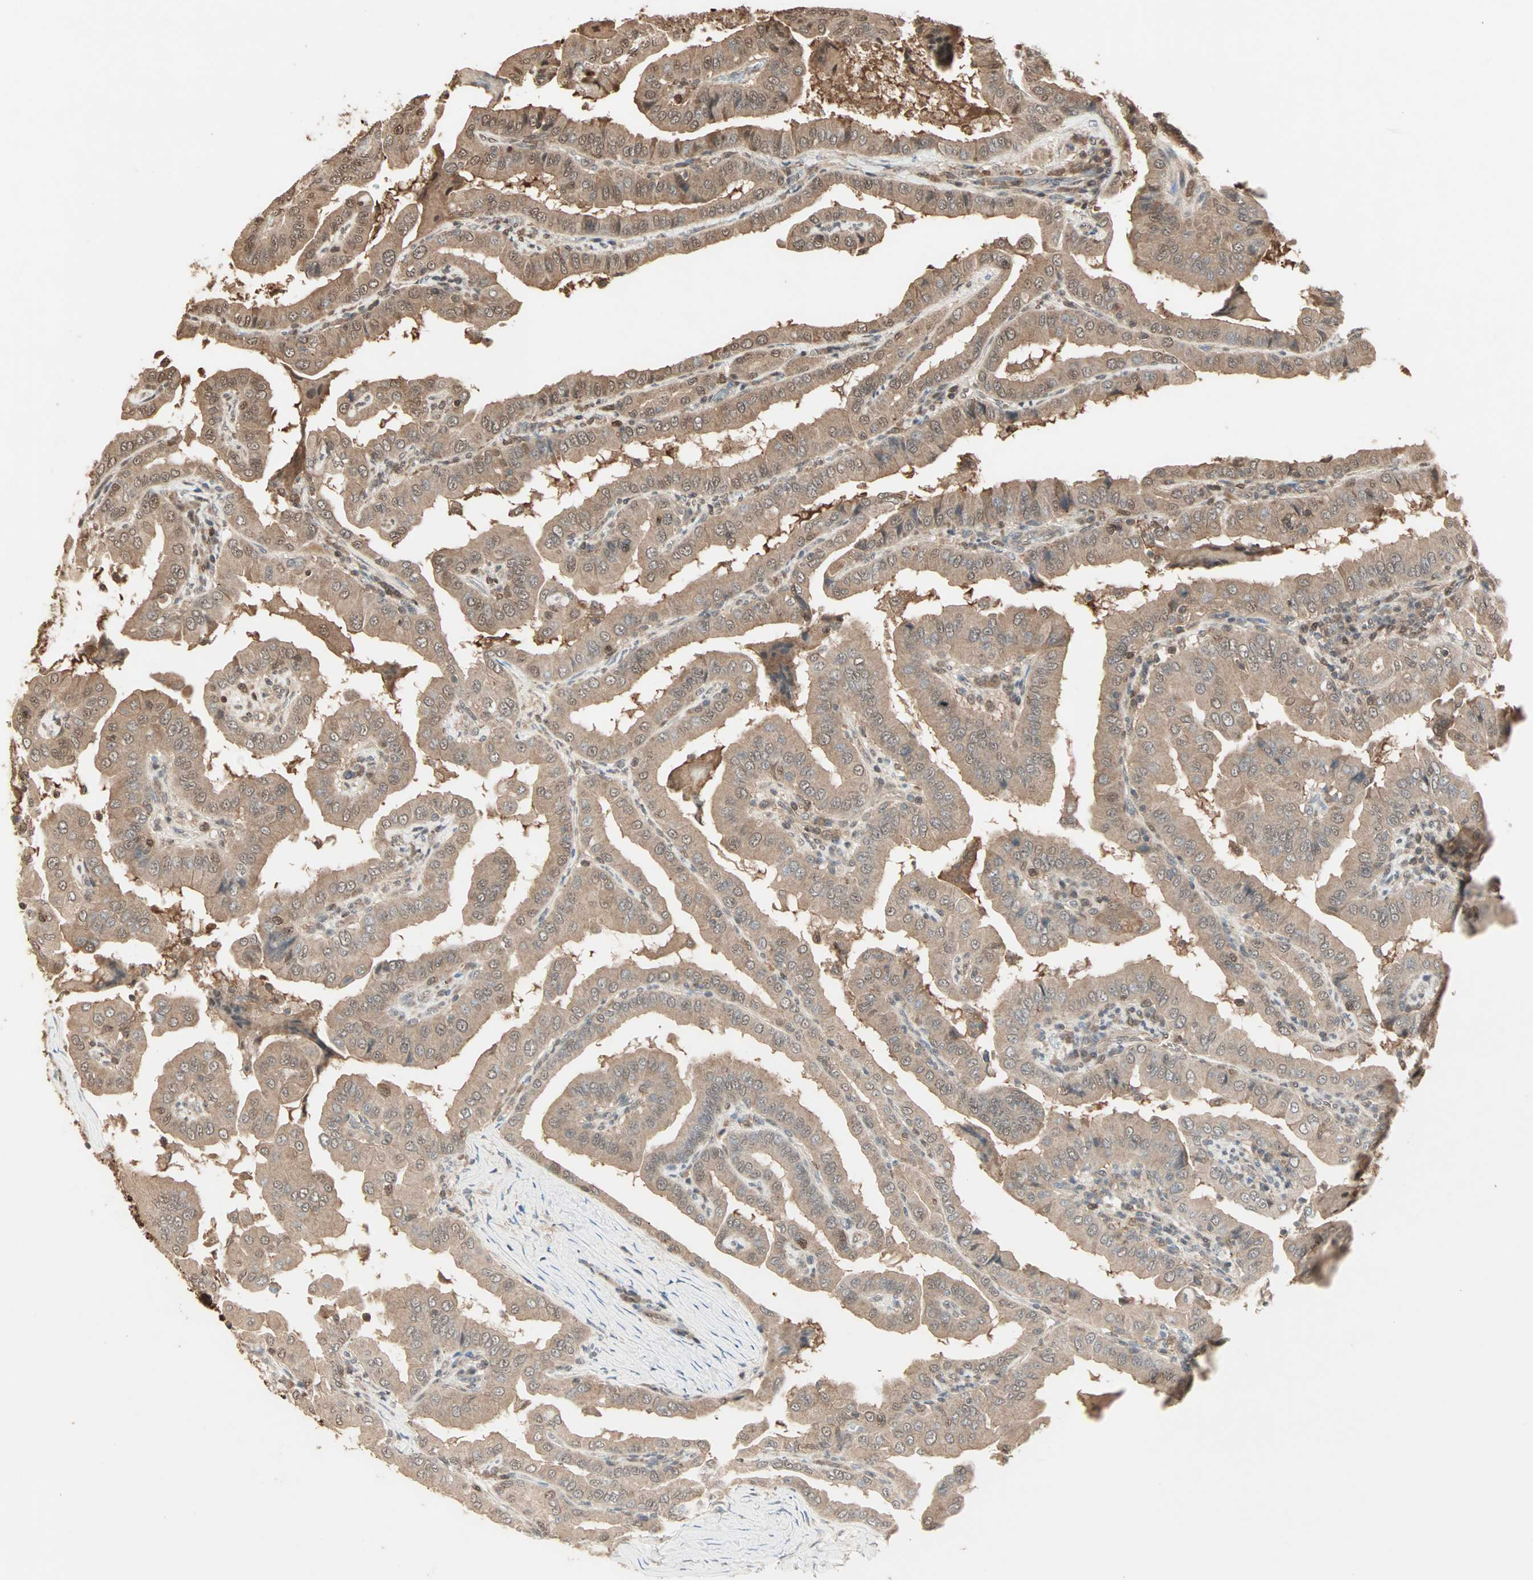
{"staining": {"intensity": "weak", "quantity": ">75%", "location": "cytoplasmic/membranous"}, "tissue": "thyroid cancer", "cell_type": "Tumor cells", "image_type": "cancer", "snomed": [{"axis": "morphology", "description": "Papillary adenocarcinoma, NOS"}, {"axis": "topography", "description": "Thyroid gland"}], "caption": "Protein positivity by immunohistochemistry demonstrates weak cytoplasmic/membranous positivity in approximately >75% of tumor cells in thyroid cancer. Using DAB (3,3'-diaminobenzidine) (brown) and hematoxylin (blue) stains, captured at high magnification using brightfield microscopy.", "gene": "DRG2", "patient": {"sex": "male", "age": 33}}